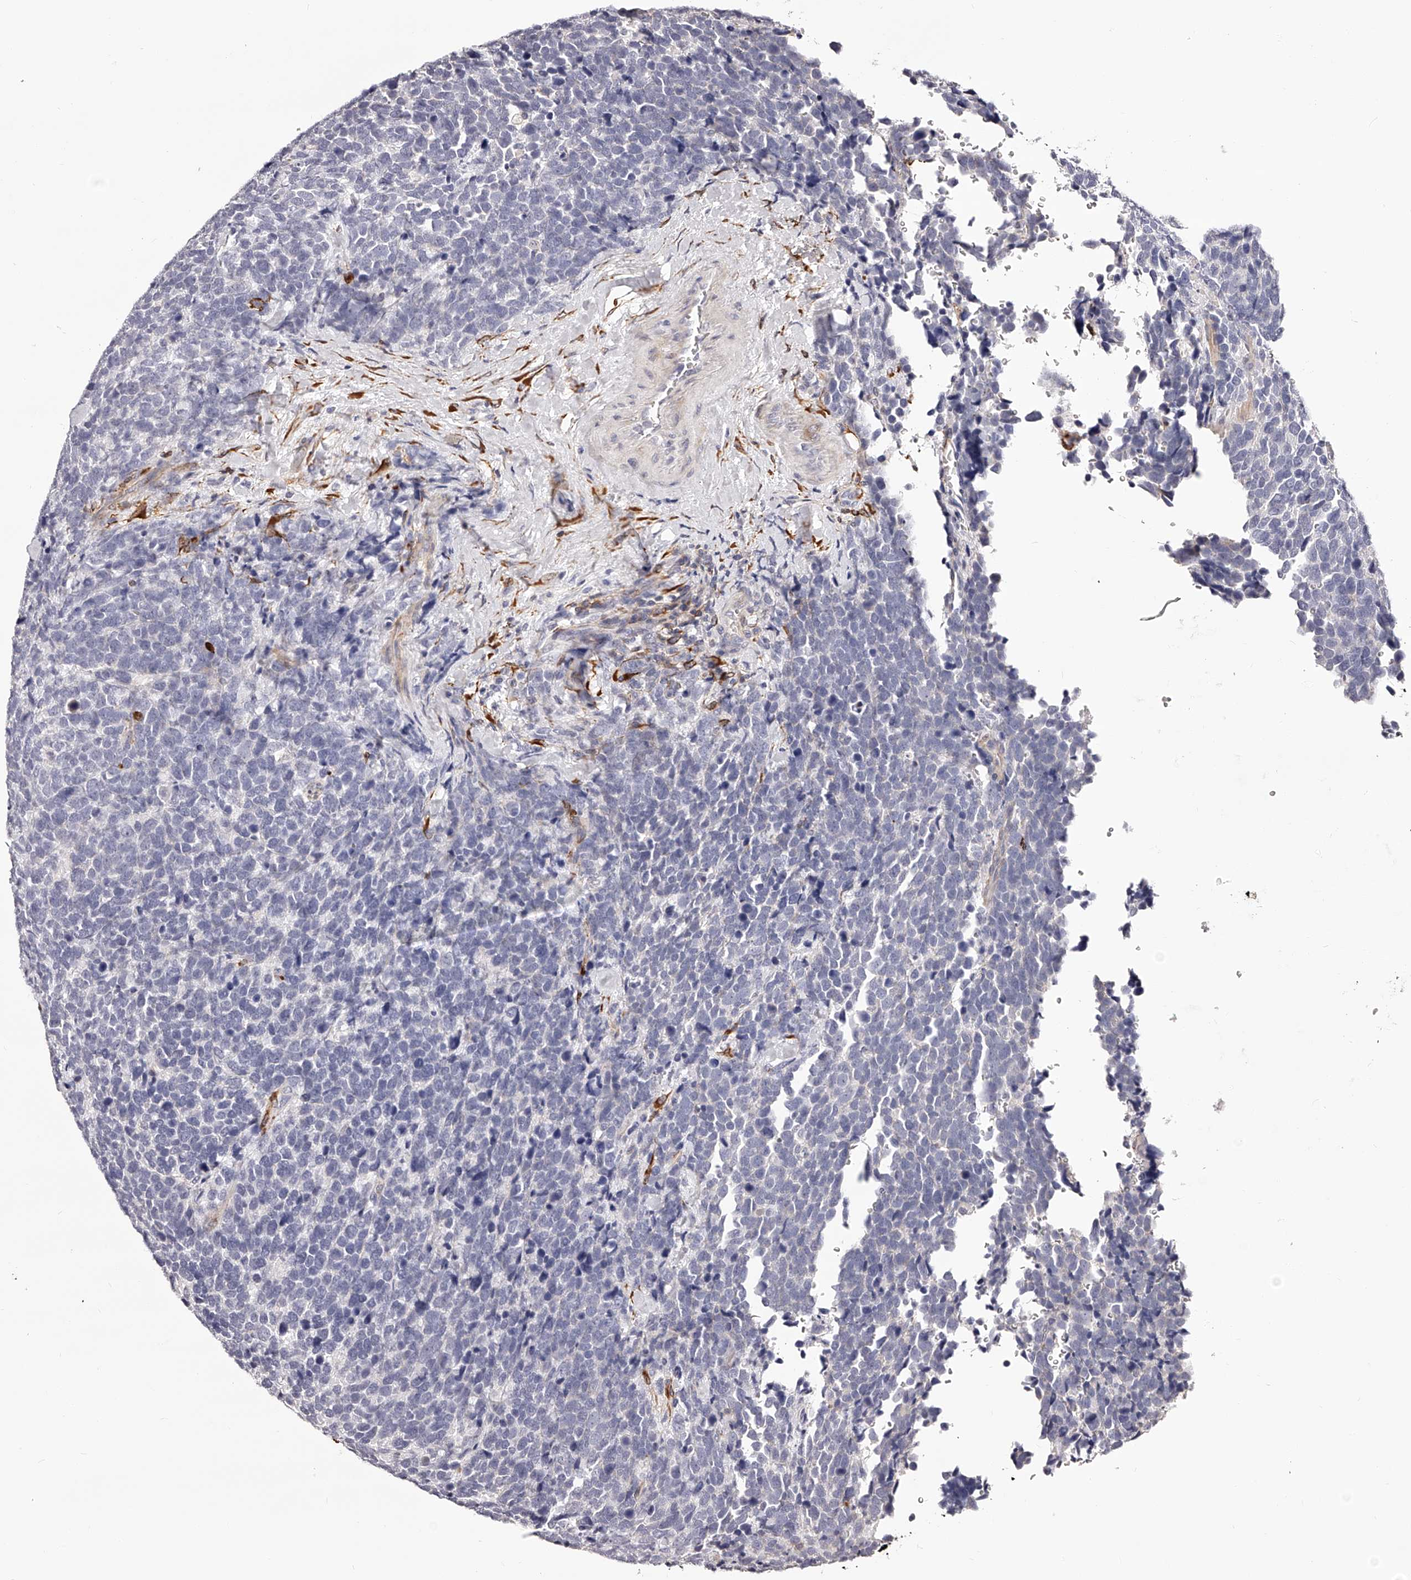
{"staining": {"intensity": "negative", "quantity": "none", "location": "none"}, "tissue": "urothelial cancer", "cell_type": "Tumor cells", "image_type": "cancer", "snomed": [{"axis": "morphology", "description": "Urothelial carcinoma, High grade"}, {"axis": "topography", "description": "Urinary bladder"}], "caption": "Tumor cells show no significant protein expression in high-grade urothelial carcinoma.", "gene": "CD82", "patient": {"sex": "female", "age": 82}}